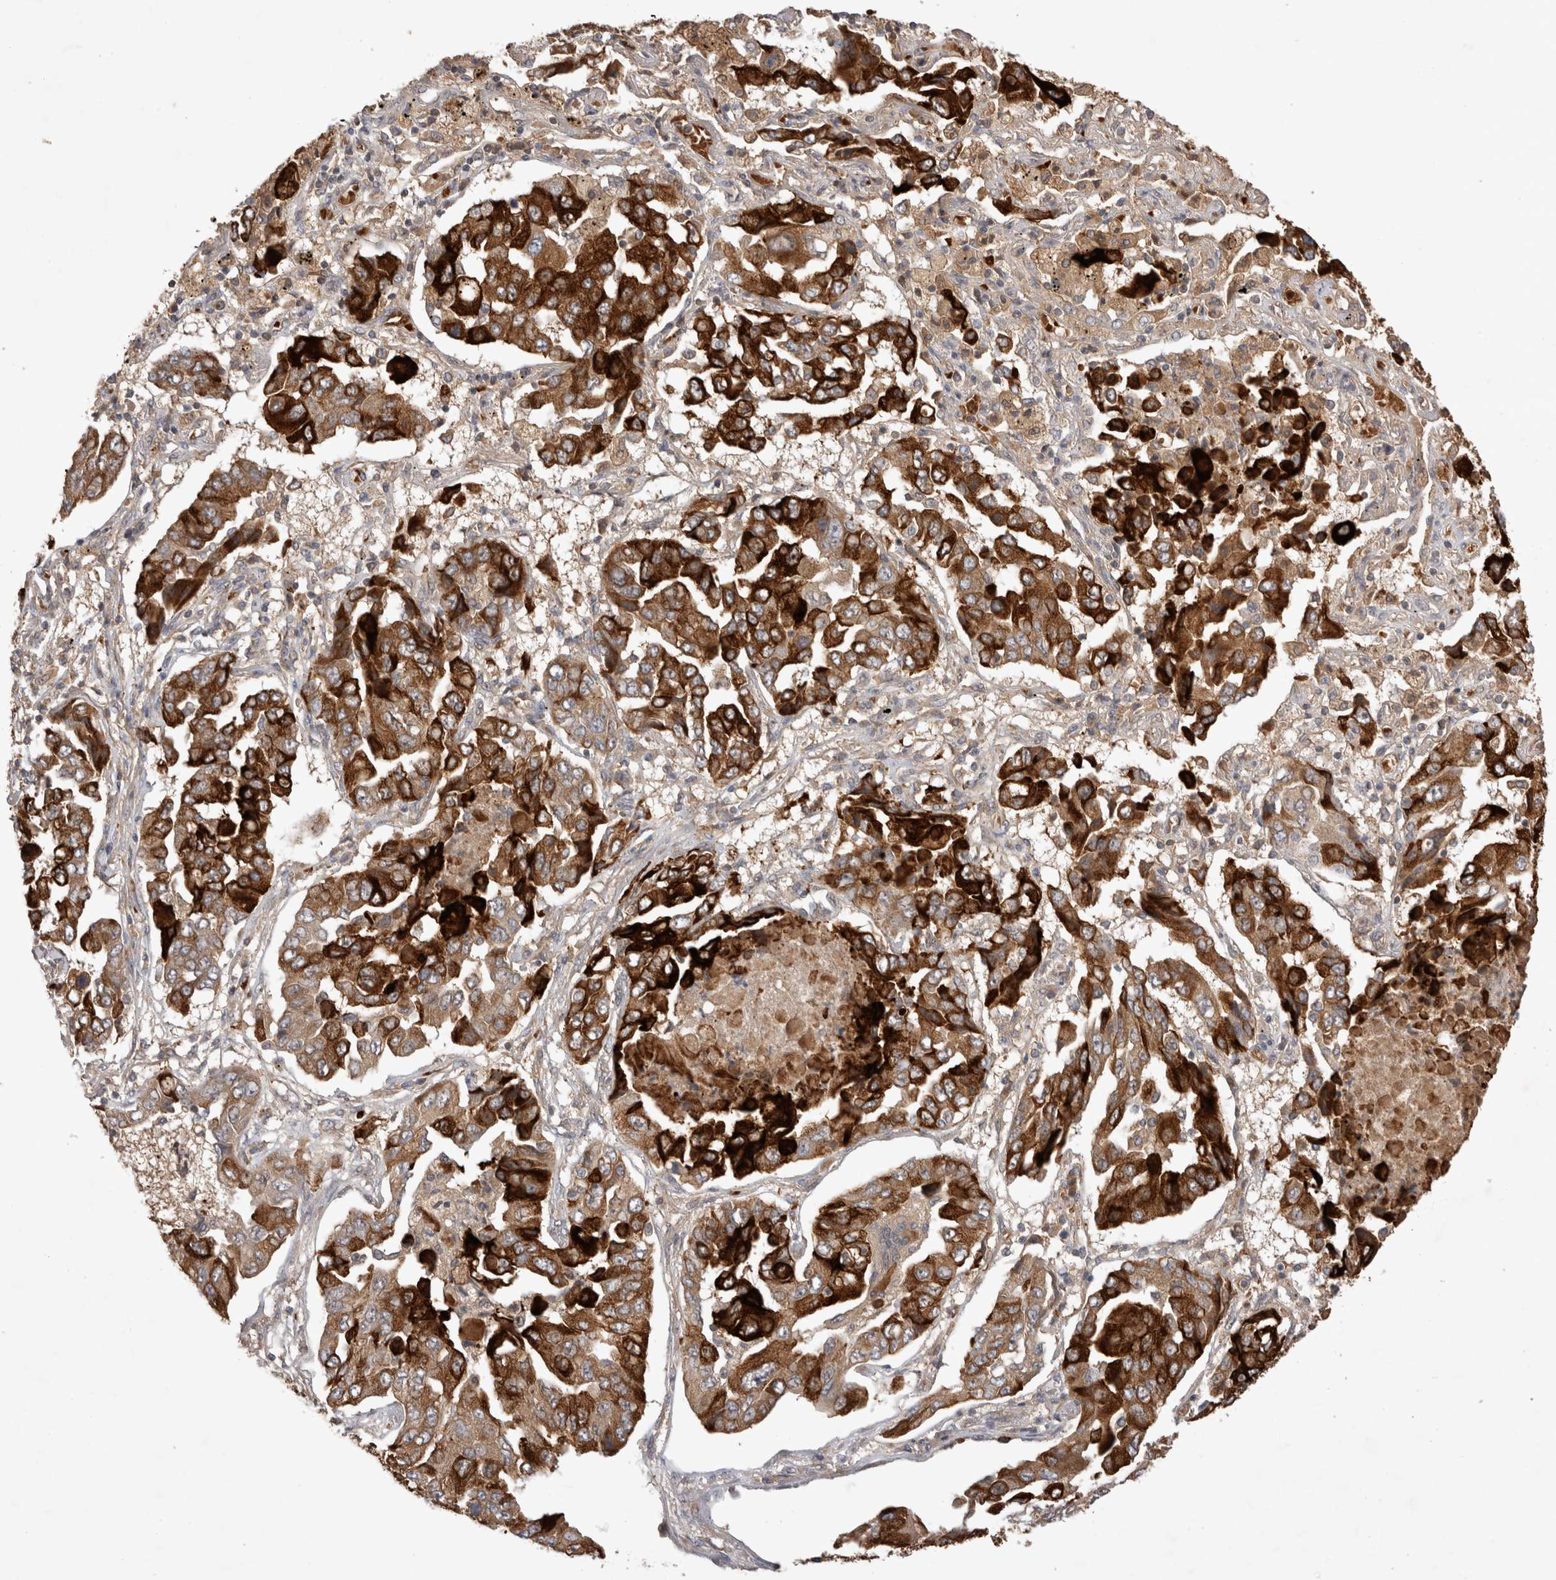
{"staining": {"intensity": "strong", "quantity": ">75%", "location": "cytoplasmic/membranous"}, "tissue": "lung cancer", "cell_type": "Tumor cells", "image_type": "cancer", "snomed": [{"axis": "morphology", "description": "Adenocarcinoma, NOS"}, {"axis": "topography", "description": "Lung"}], "caption": "Immunohistochemistry (DAB (3,3'-diaminobenzidine)) staining of adenocarcinoma (lung) exhibits strong cytoplasmic/membranous protein expression in approximately >75% of tumor cells.", "gene": "FAM221A", "patient": {"sex": "female", "age": 65}}